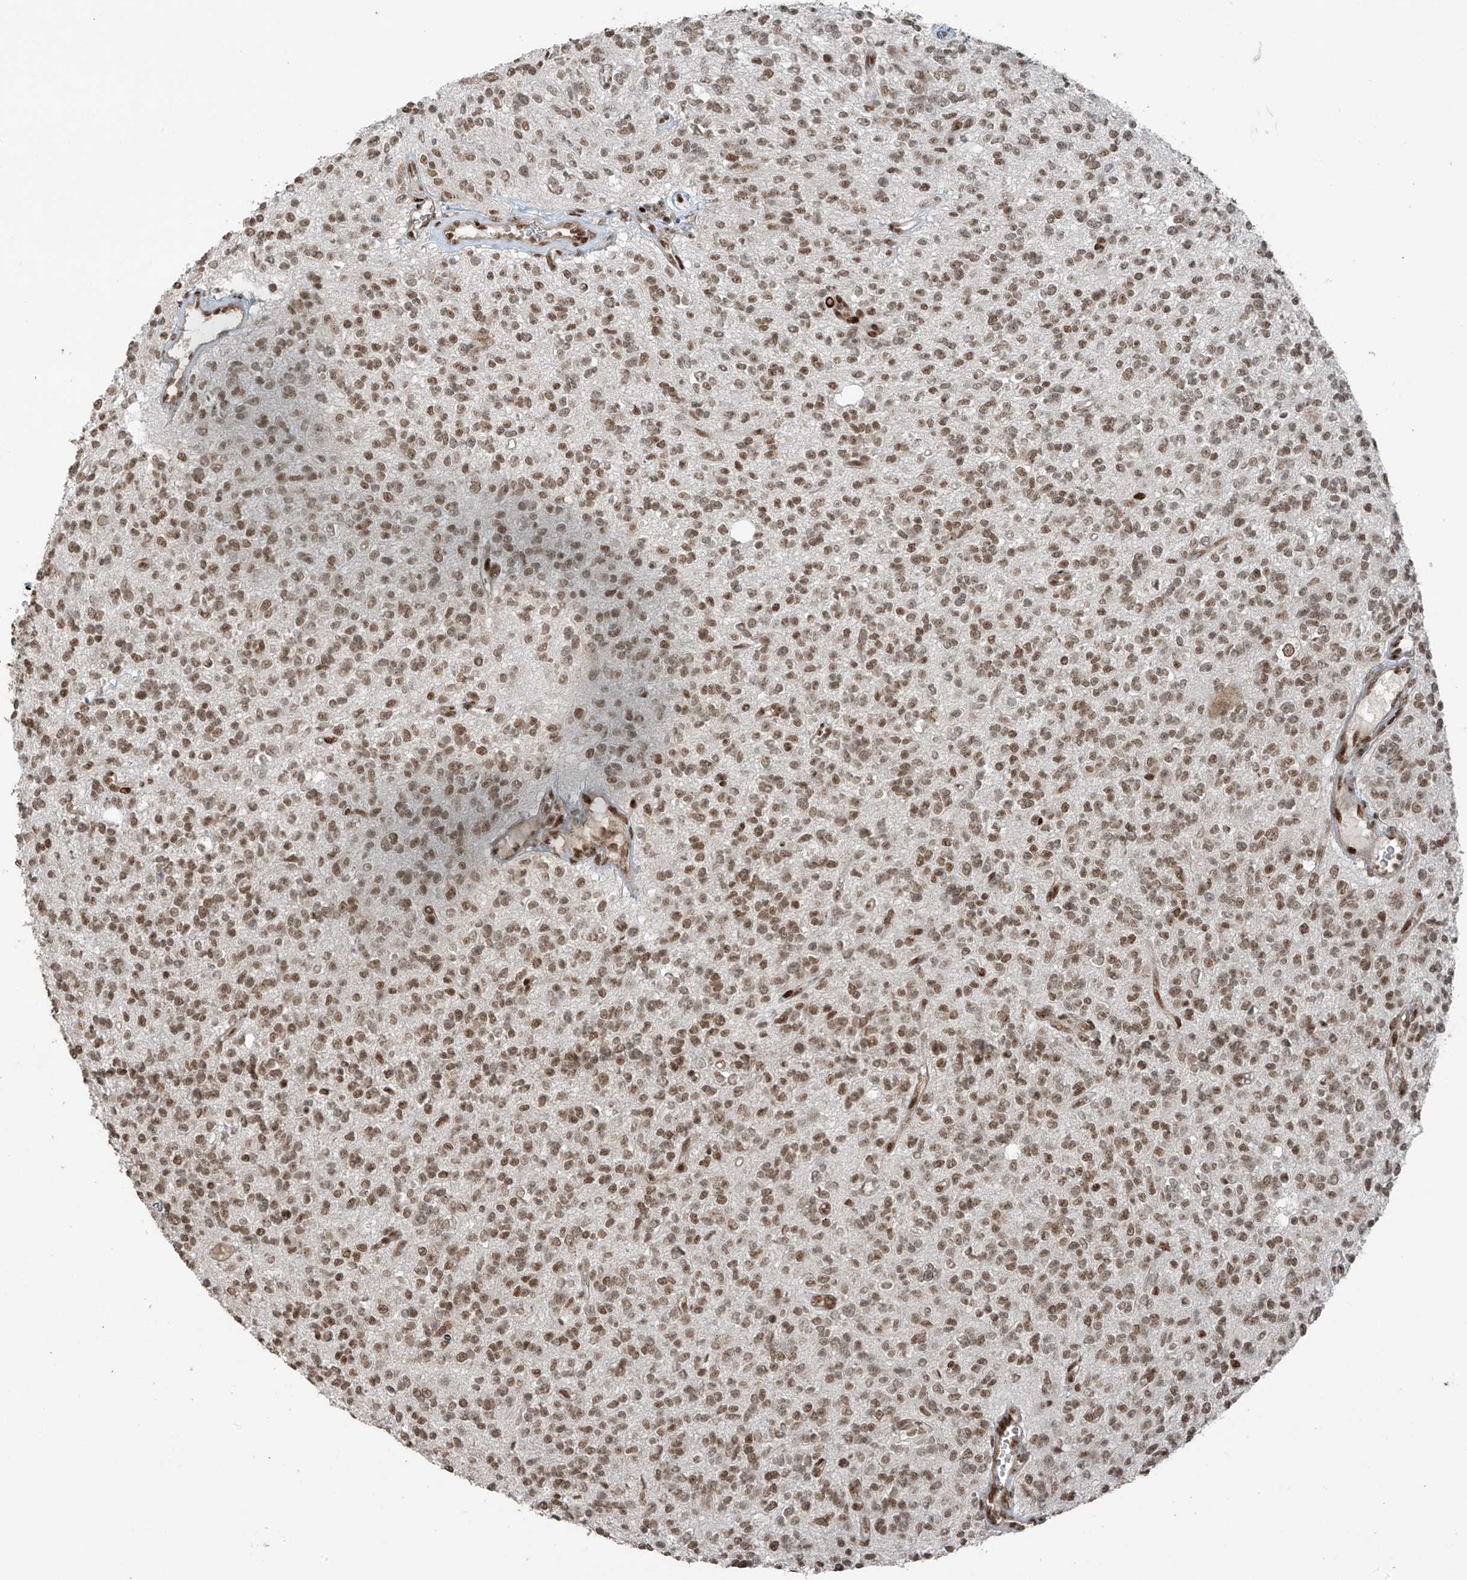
{"staining": {"intensity": "moderate", "quantity": ">75%", "location": "nuclear"}, "tissue": "glioma", "cell_type": "Tumor cells", "image_type": "cancer", "snomed": [{"axis": "morphology", "description": "Glioma, malignant, High grade"}, {"axis": "topography", "description": "Brain"}], "caption": "An IHC micrograph of tumor tissue is shown. Protein staining in brown labels moderate nuclear positivity in malignant glioma (high-grade) within tumor cells.", "gene": "PCNP", "patient": {"sex": "male", "age": 34}}